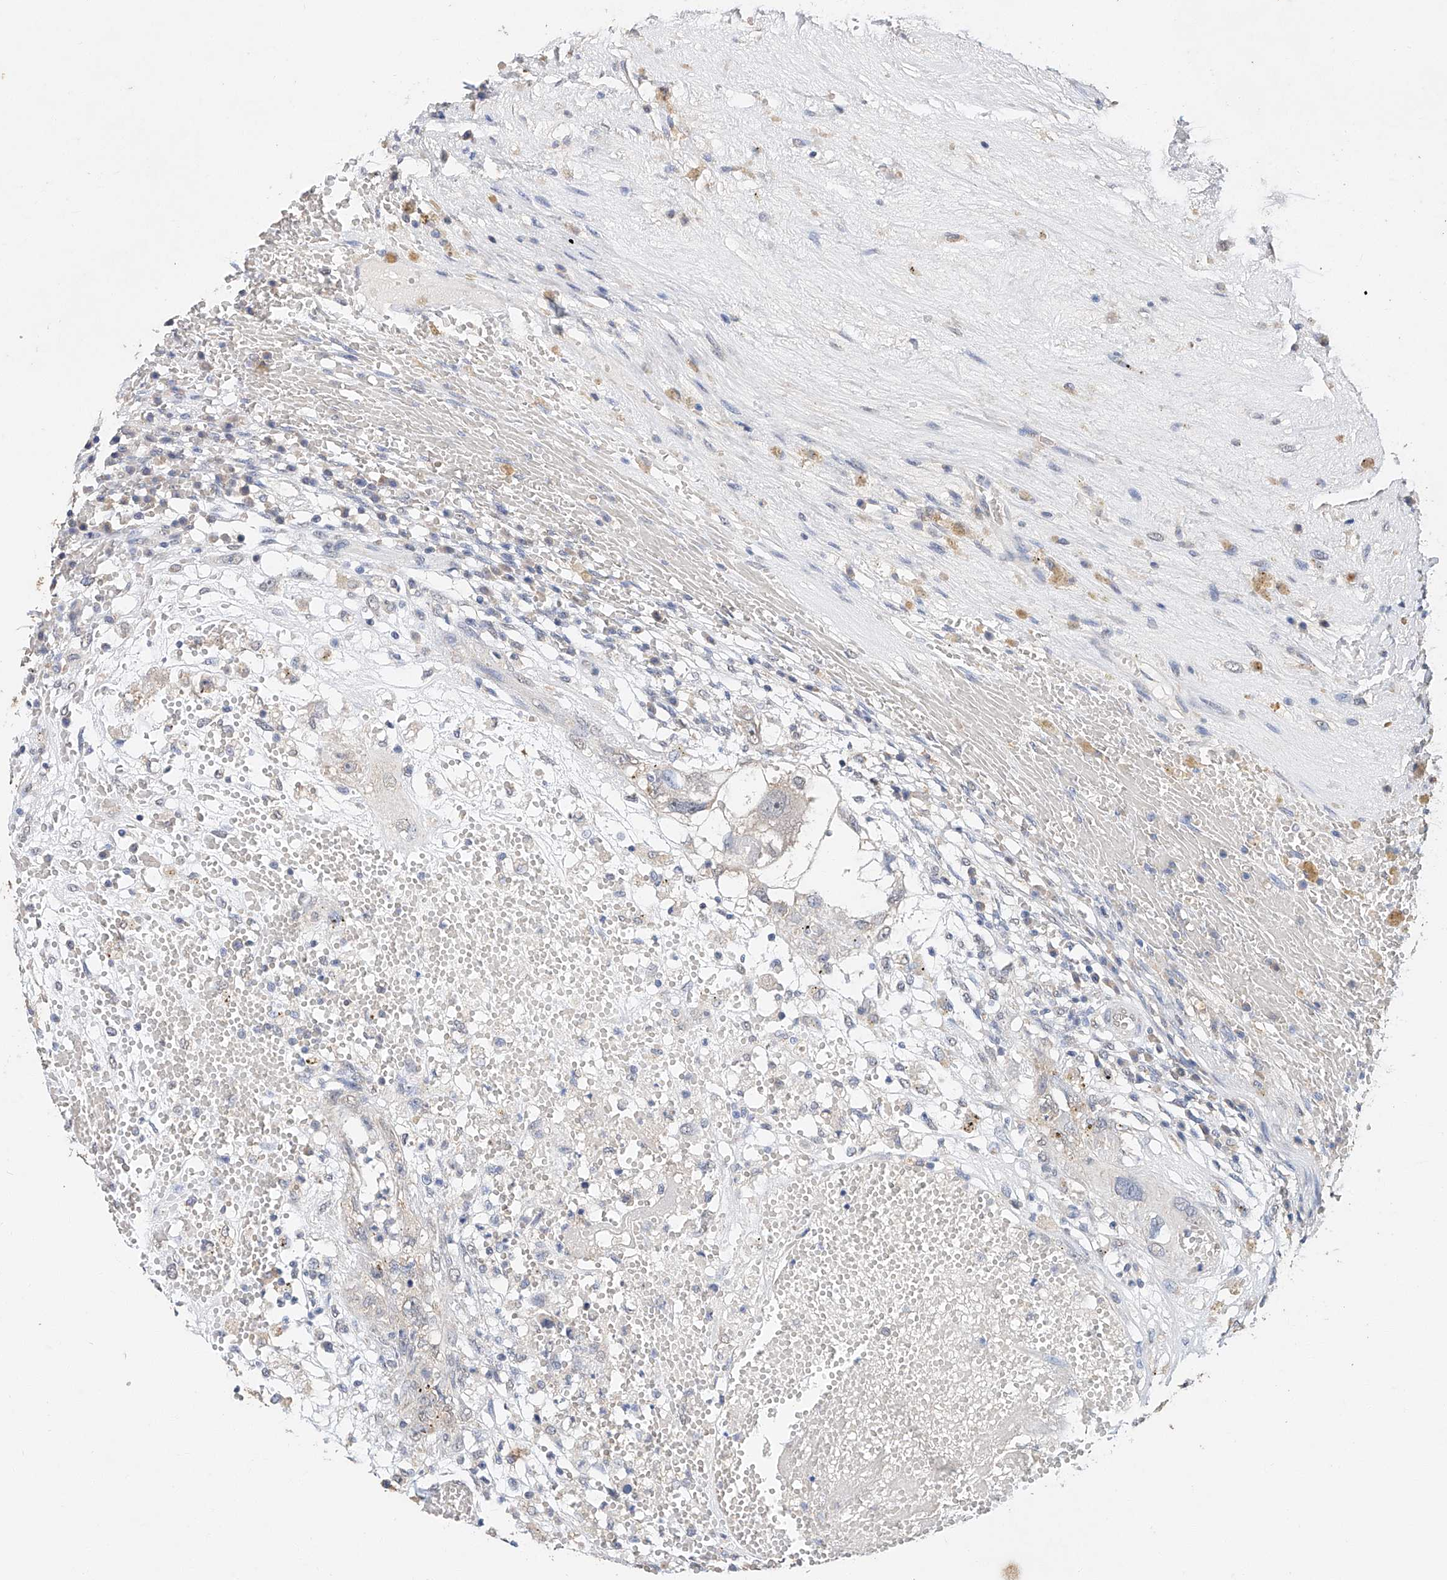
{"staining": {"intensity": "negative", "quantity": "none", "location": "none"}, "tissue": "testis cancer", "cell_type": "Tumor cells", "image_type": "cancer", "snomed": [{"axis": "morphology", "description": "Carcinoma, Embryonal, NOS"}, {"axis": "topography", "description": "Testis"}], "caption": "Tumor cells are negative for brown protein staining in testis cancer. The staining was performed using DAB (3,3'-diaminobenzidine) to visualize the protein expression in brown, while the nuclei were stained in blue with hematoxylin (Magnification: 20x).", "gene": "CERS4", "patient": {"sex": "male", "age": 26}}